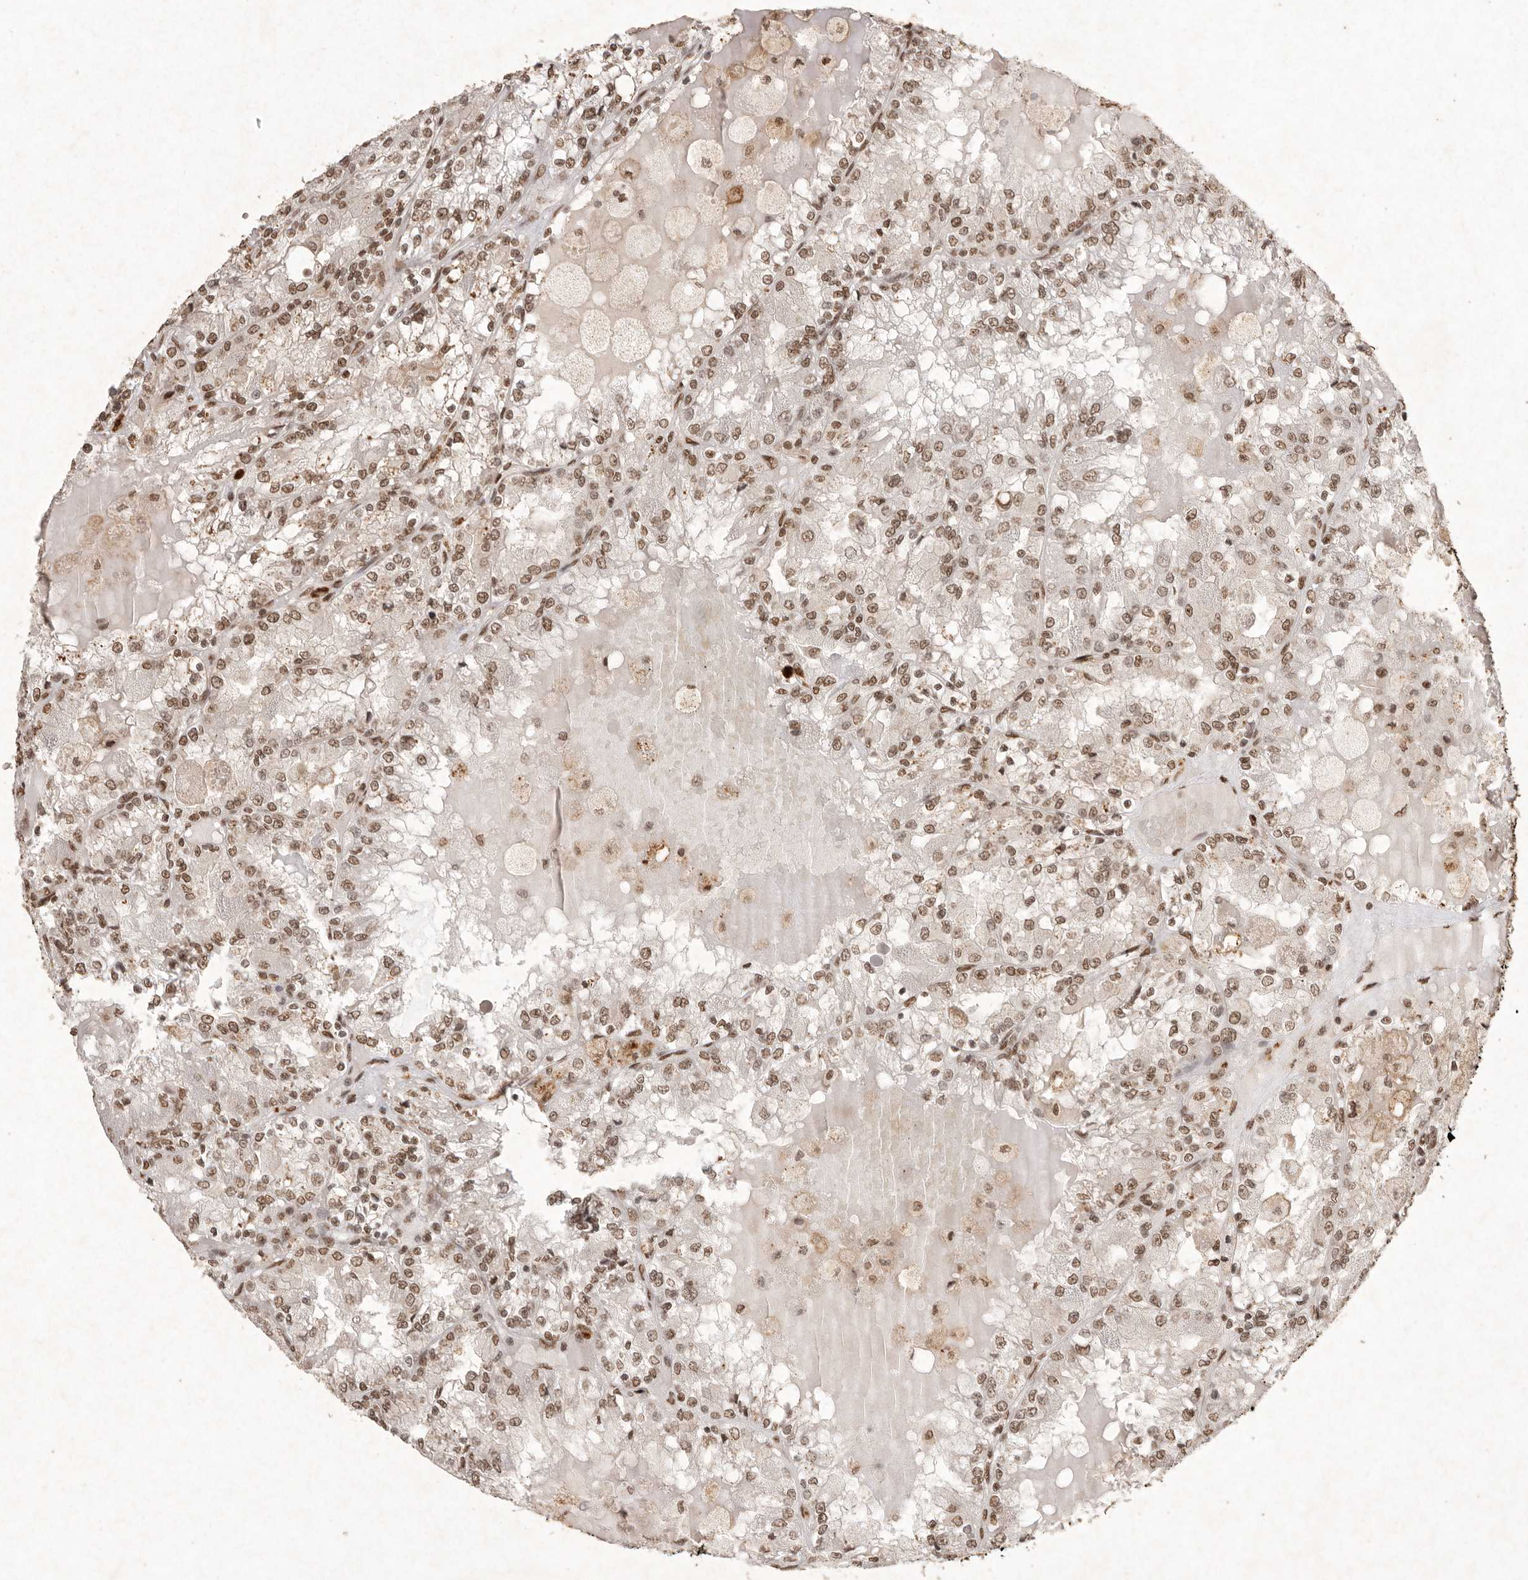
{"staining": {"intensity": "strong", "quantity": "25%-75%", "location": "nuclear"}, "tissue": "renal cancer", "cell_type": "Tumor cells", "image_type": "cancer", "snomed": [{"axis": "morphology", "description": "Adenocarcinoma, NOS"}, {"axis": "topography", "description": "Kidney"}], "caption": "Immunohistochemistry image of neoplastic tissue: renal adenocarcinoma stained using IHC demonstrates high levels of strong protein expression localized specifically in the nuclear of tumor cells, appearing as a nuclear brown color.", "gene": "NKX3-2", "patient": {"sex": "female", "age": 56}}